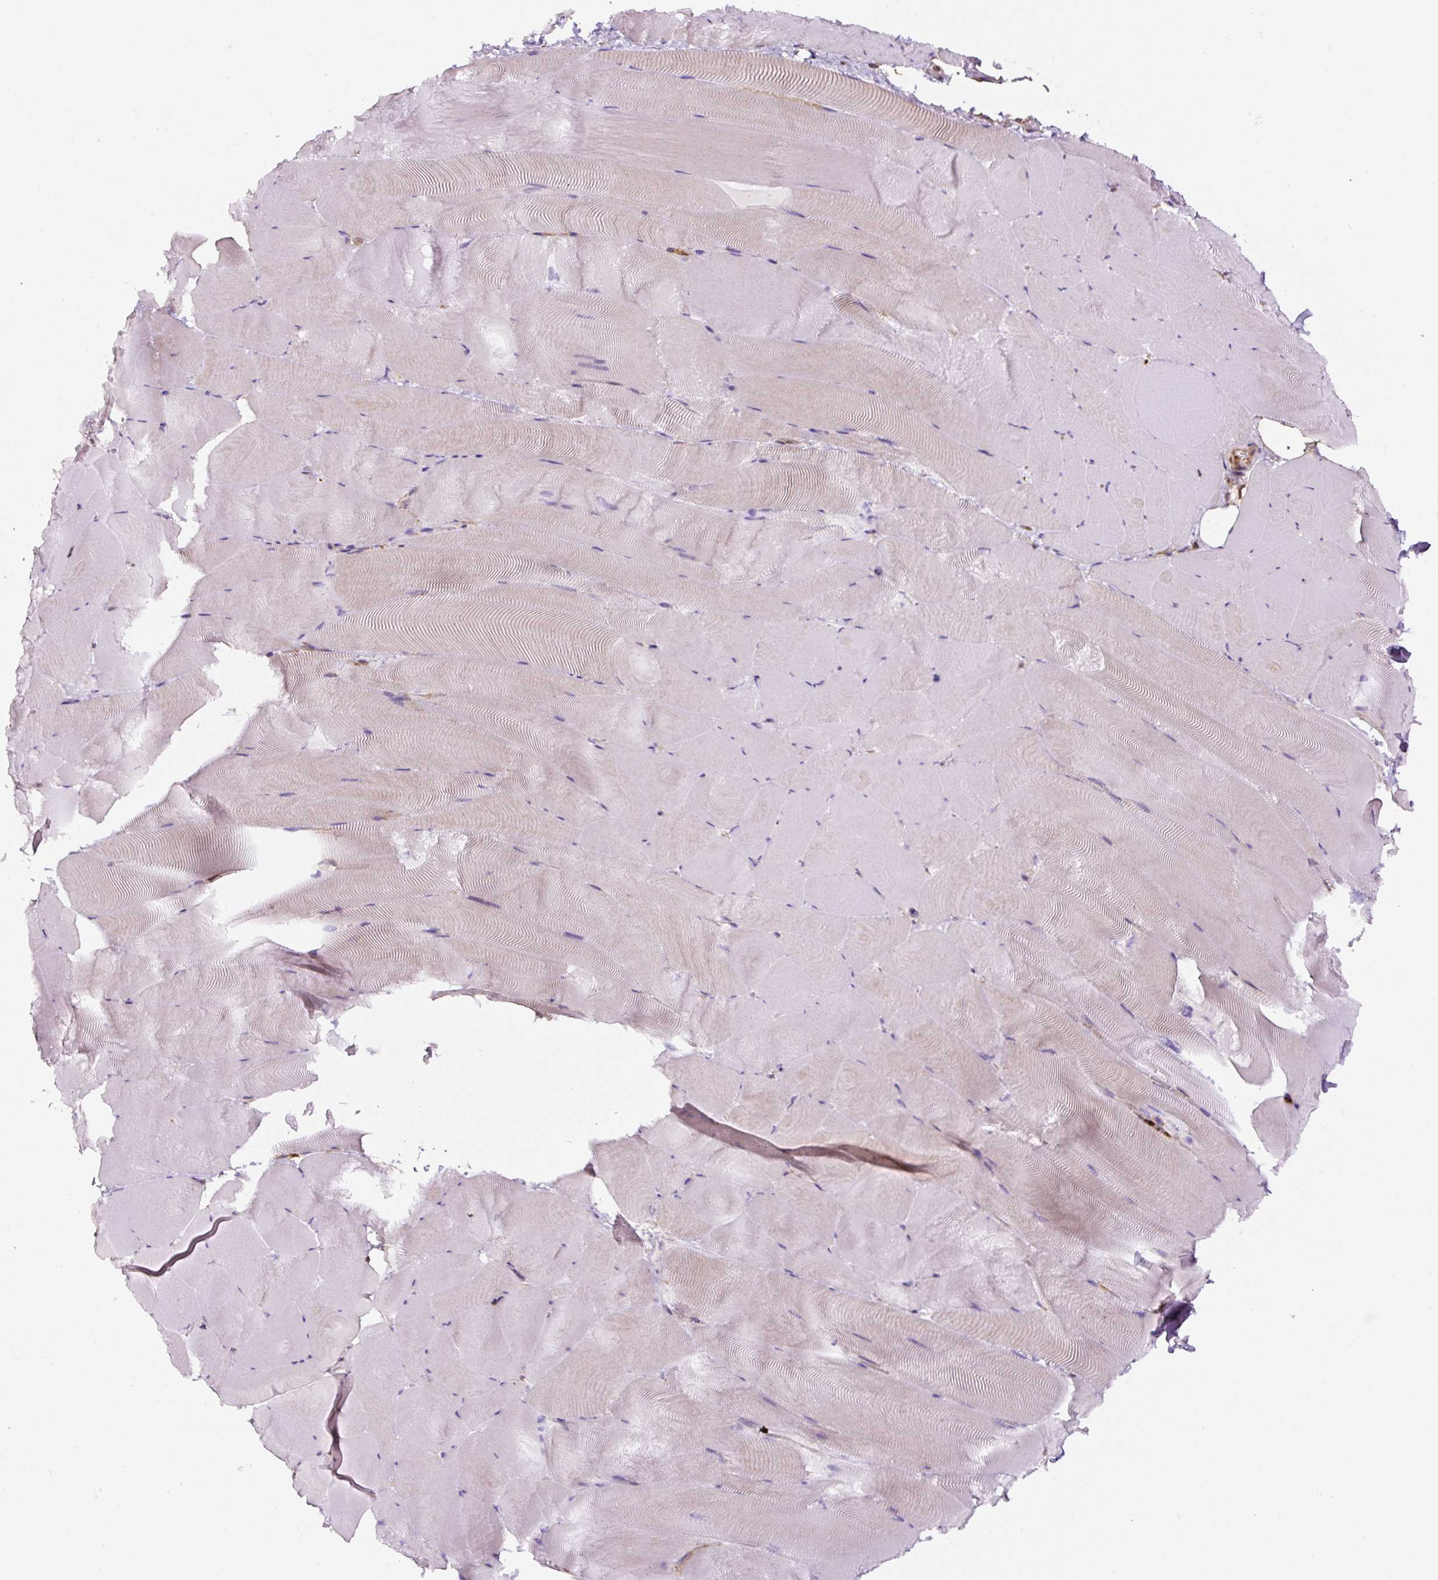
{"staining": {"intensity": "negative", "quantity": "none", "location": "none"}, "tissue": "skeletal muscle", "cell_type": "Myocytes", "image_type": "normal", "snomed": [{"axis": "morphology", "description": "Normal tissue, NOS"}, {"axis": "topography", "description": "Skeletal muscle"}], "caption": "Skeletal muscle was stained to show a protein in brown. There is no significant staining in myocytes. (DAB immunohistochemistry (IHC), high magnification).", "gene": "ANXA1", "patient": {"sex": "female", "age": 64}}